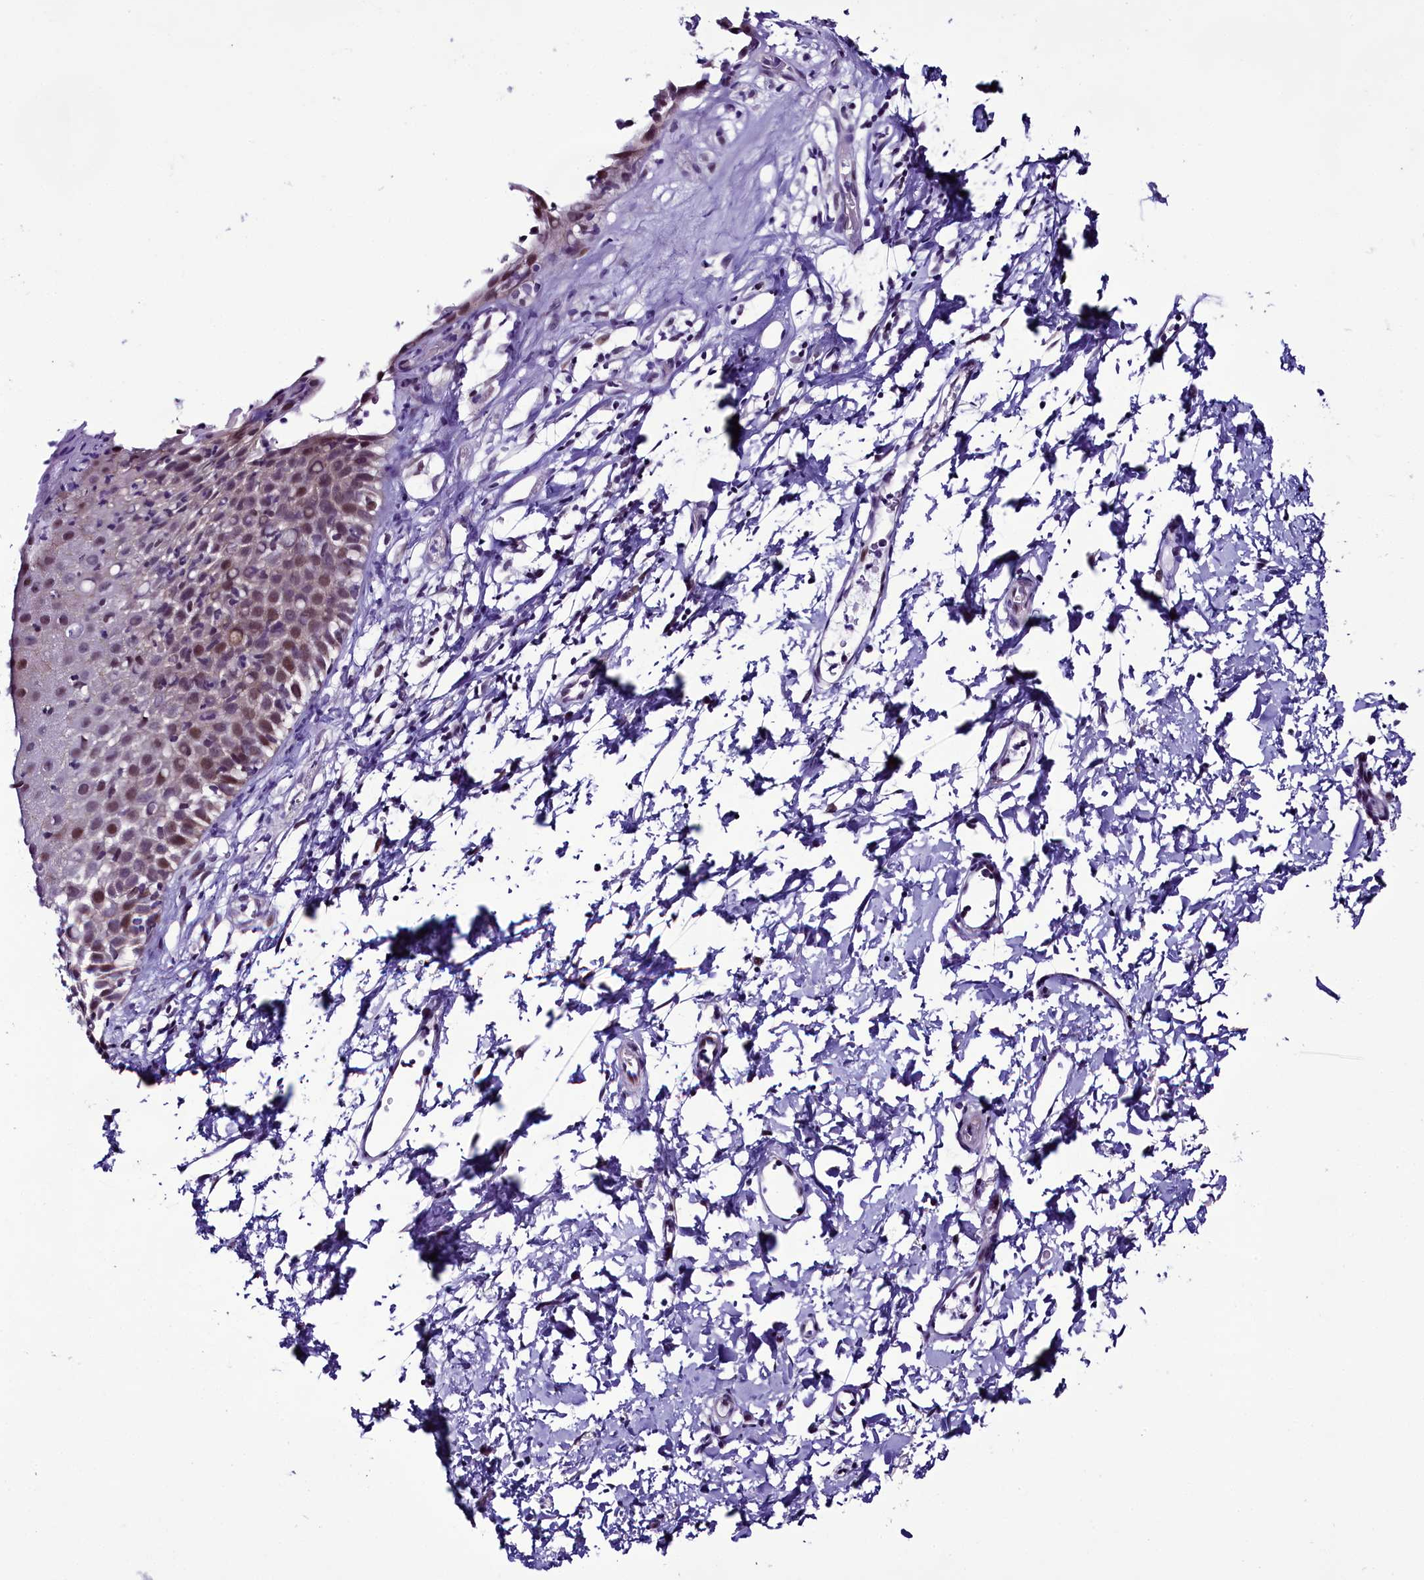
{"staining": {"intensity": "moderate", "quantity": "25%-75%", "location": "cytoplasmic/membranous,nuclear"}, "tissue": "skin", "cell_type": "Epidermal cells", "image_type": "normal", "snomed": [{"axis": "morphology", "description": "Normal tissue, NOS"}, {"axis": "topography", "description": "Vulva"}], "caption": "Immunohistochemical staining of unremarkable human skin reveals medium levels of moderate cytoplasmic/membranous,nuclear positivity in approximately 25%-75% of epidermal cells. The protein is shown in brown color, while the nuclei are stained blue.", "gene": "CCDC106", "patient": {"sex": "female", "age": 68}}